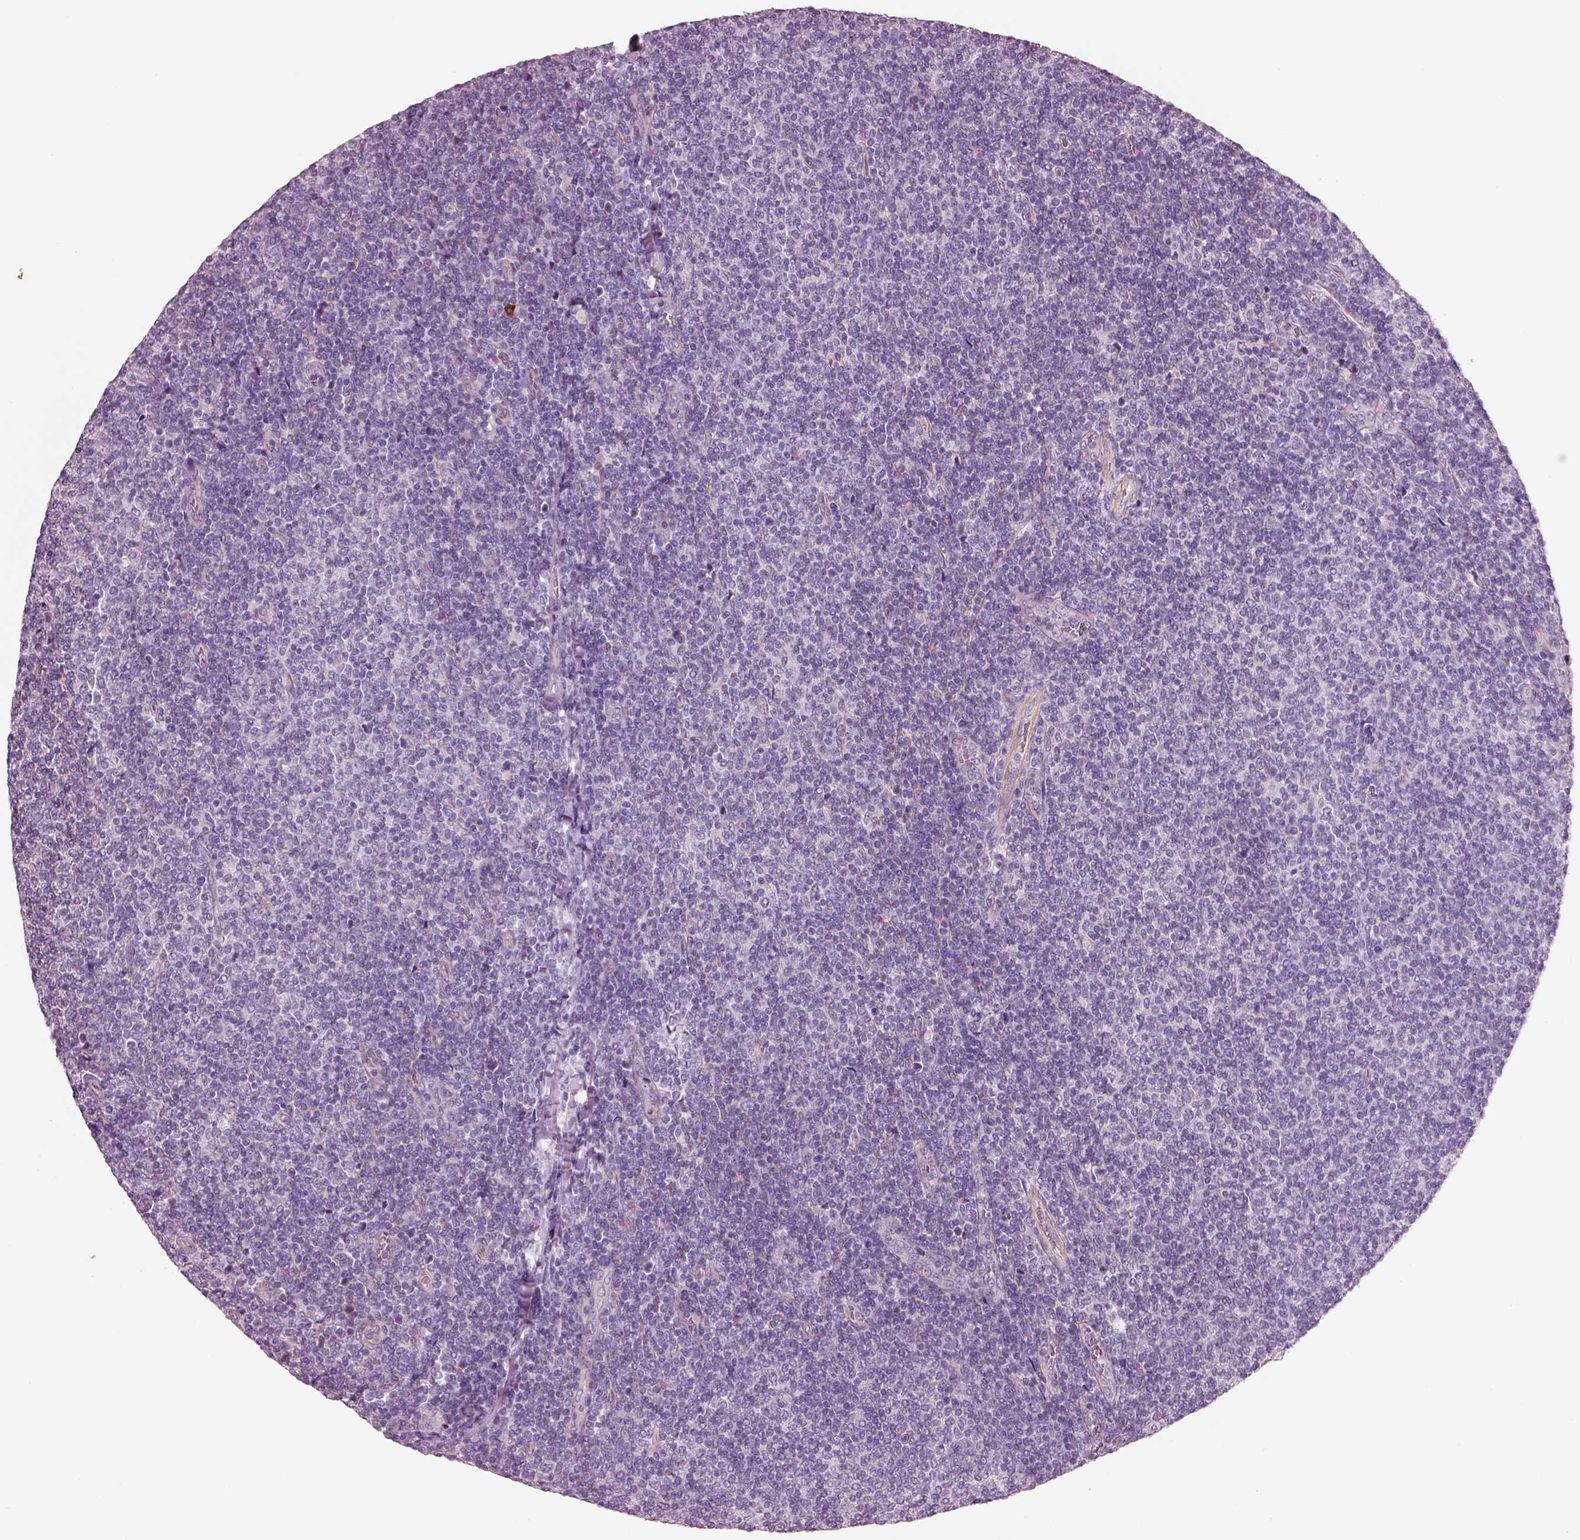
{"staining": {"intensity": "negative", "quantity": "none", "location": "none"}, "tissue": "lymphoma", "cell_type": "Tumor cells", "image_type": "cancer", "snomed": [{"axis": "morphology", "description": "Malignant lymphoma, non-Hodgkin's type, Low grade"}, {"axis": "topography", "description": "Lymph node"}], "caption": "This image is of low-grade malignant lymphoma, non-Hodgkin's type stained with IHC to label a protein in brown with the nuclei are counter-stained blue. There is no staining in tumor cells.", "gene": "IGLL1", "patient": {"sex": "male", "age": 52}}